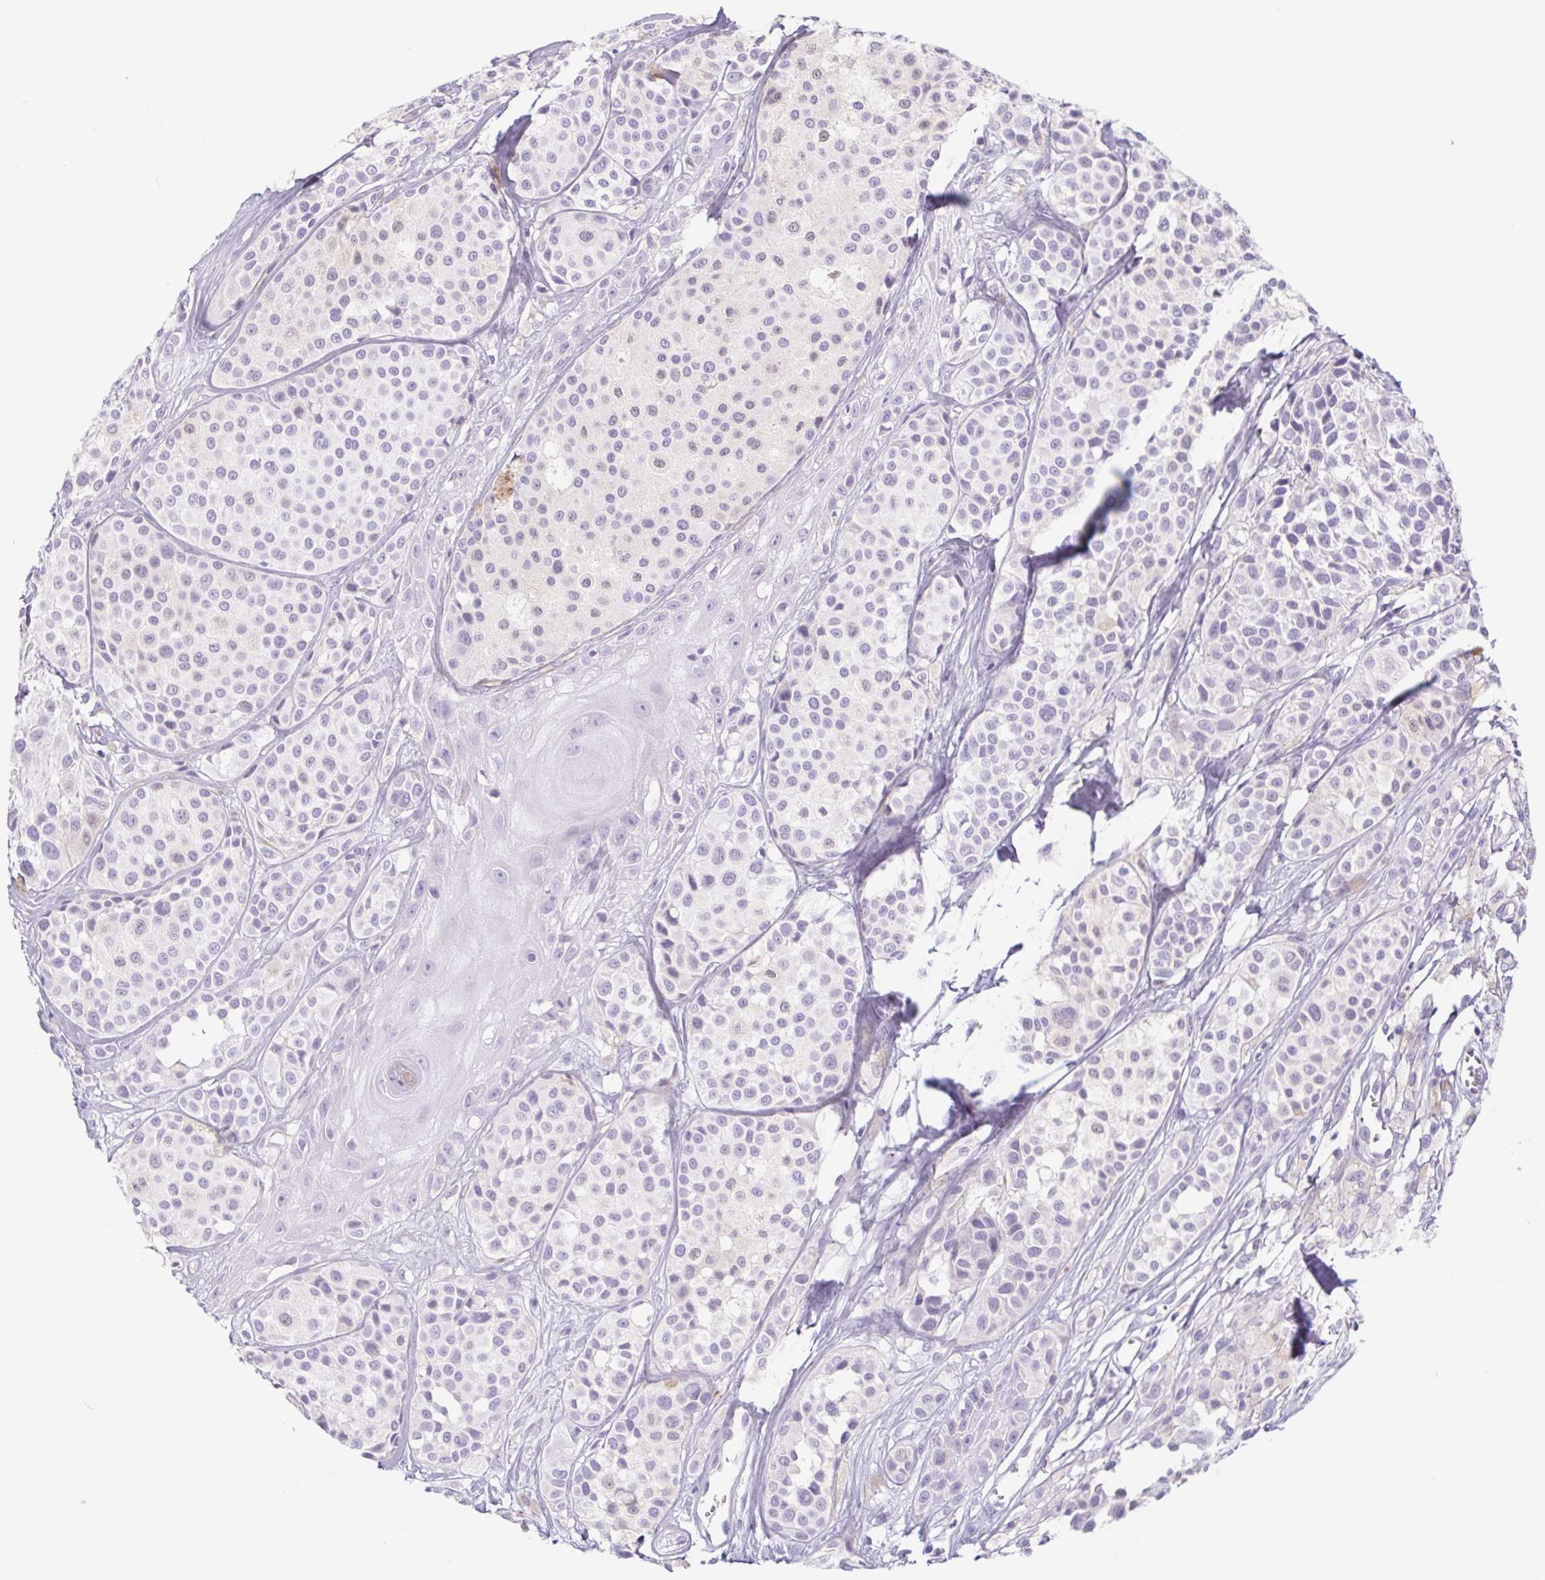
{"staining": {"intensity": "negative", "quantity": "none", "location": "none"}, "tissue": "melanoma", "cell_type": "Tumor cells", "image_type": "cancer", "snomed": [{"axis": "morphology", "description": "Malignant melanoma, NOS"}, {"axis": "topography", "description": "Skin"}], "caption": "Malignant melanoma was stained to show a protein in brown. There is no significant expression in tumor cells. Nuclei are stained in blue.", "gene": "CYP21A2", "patient": {"sex": "male", "age": 77}}